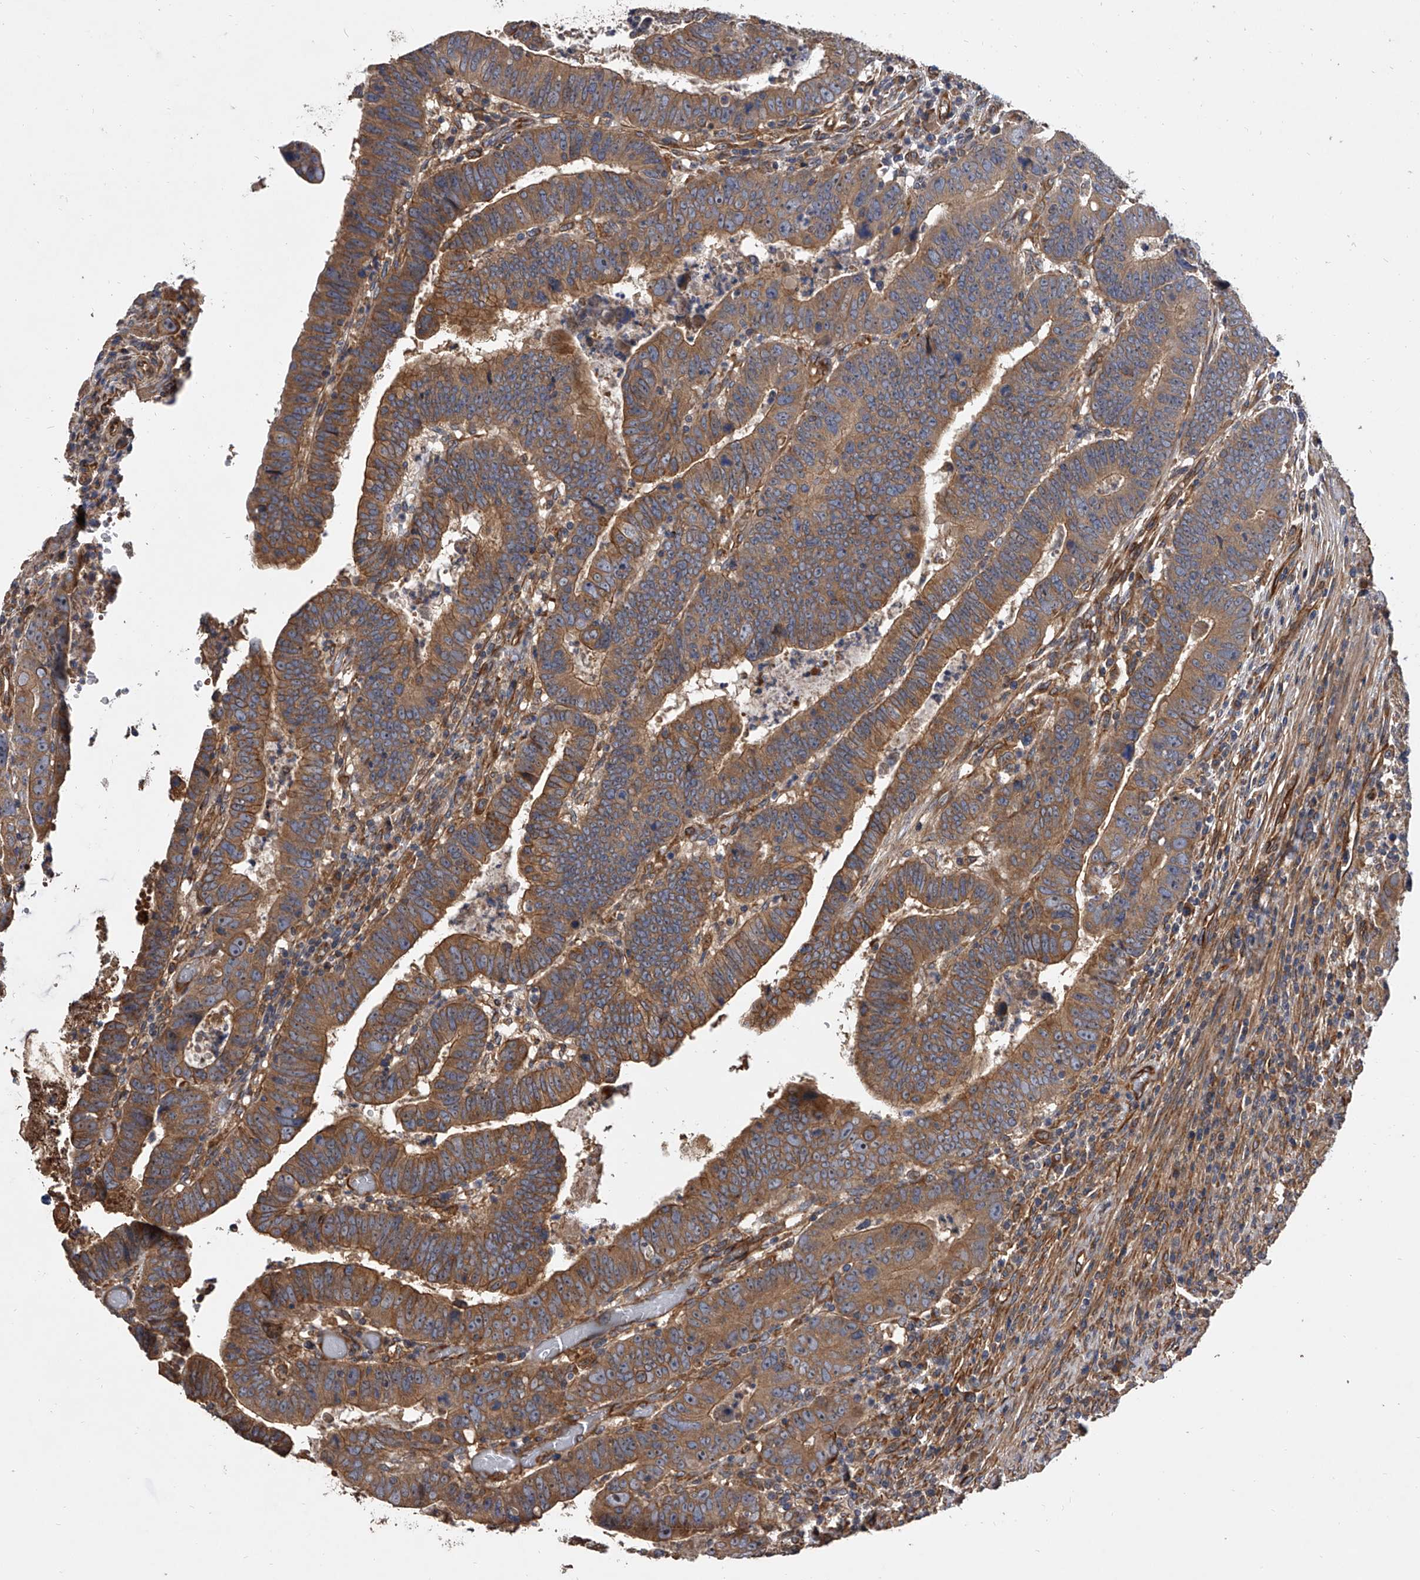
{"staining": {"intensity": "moderate", "quantity": ">75%", "location": "cytoplasmic/membranous"}, "tissue": "colorectal cancer", "cell_type": "Tumor cells", "image_type": "cancer", "snomed": [{"axis": "morphology", "description": "Normal tissue, NOS"}, {"axis": "morphology", "description": "Adenocarcinoma, NOS"}, {"axis": "topography", "description": "Rectum"}], "caption": "Moderate cytoplasmic/membranous expression for a protein is appreciated in approximately >75% of tumor cells of colorectal cancer using immunohistochemistry (IHC).", "gene": "EXOC4", "patient": {"sex": "female", "age": 65}}